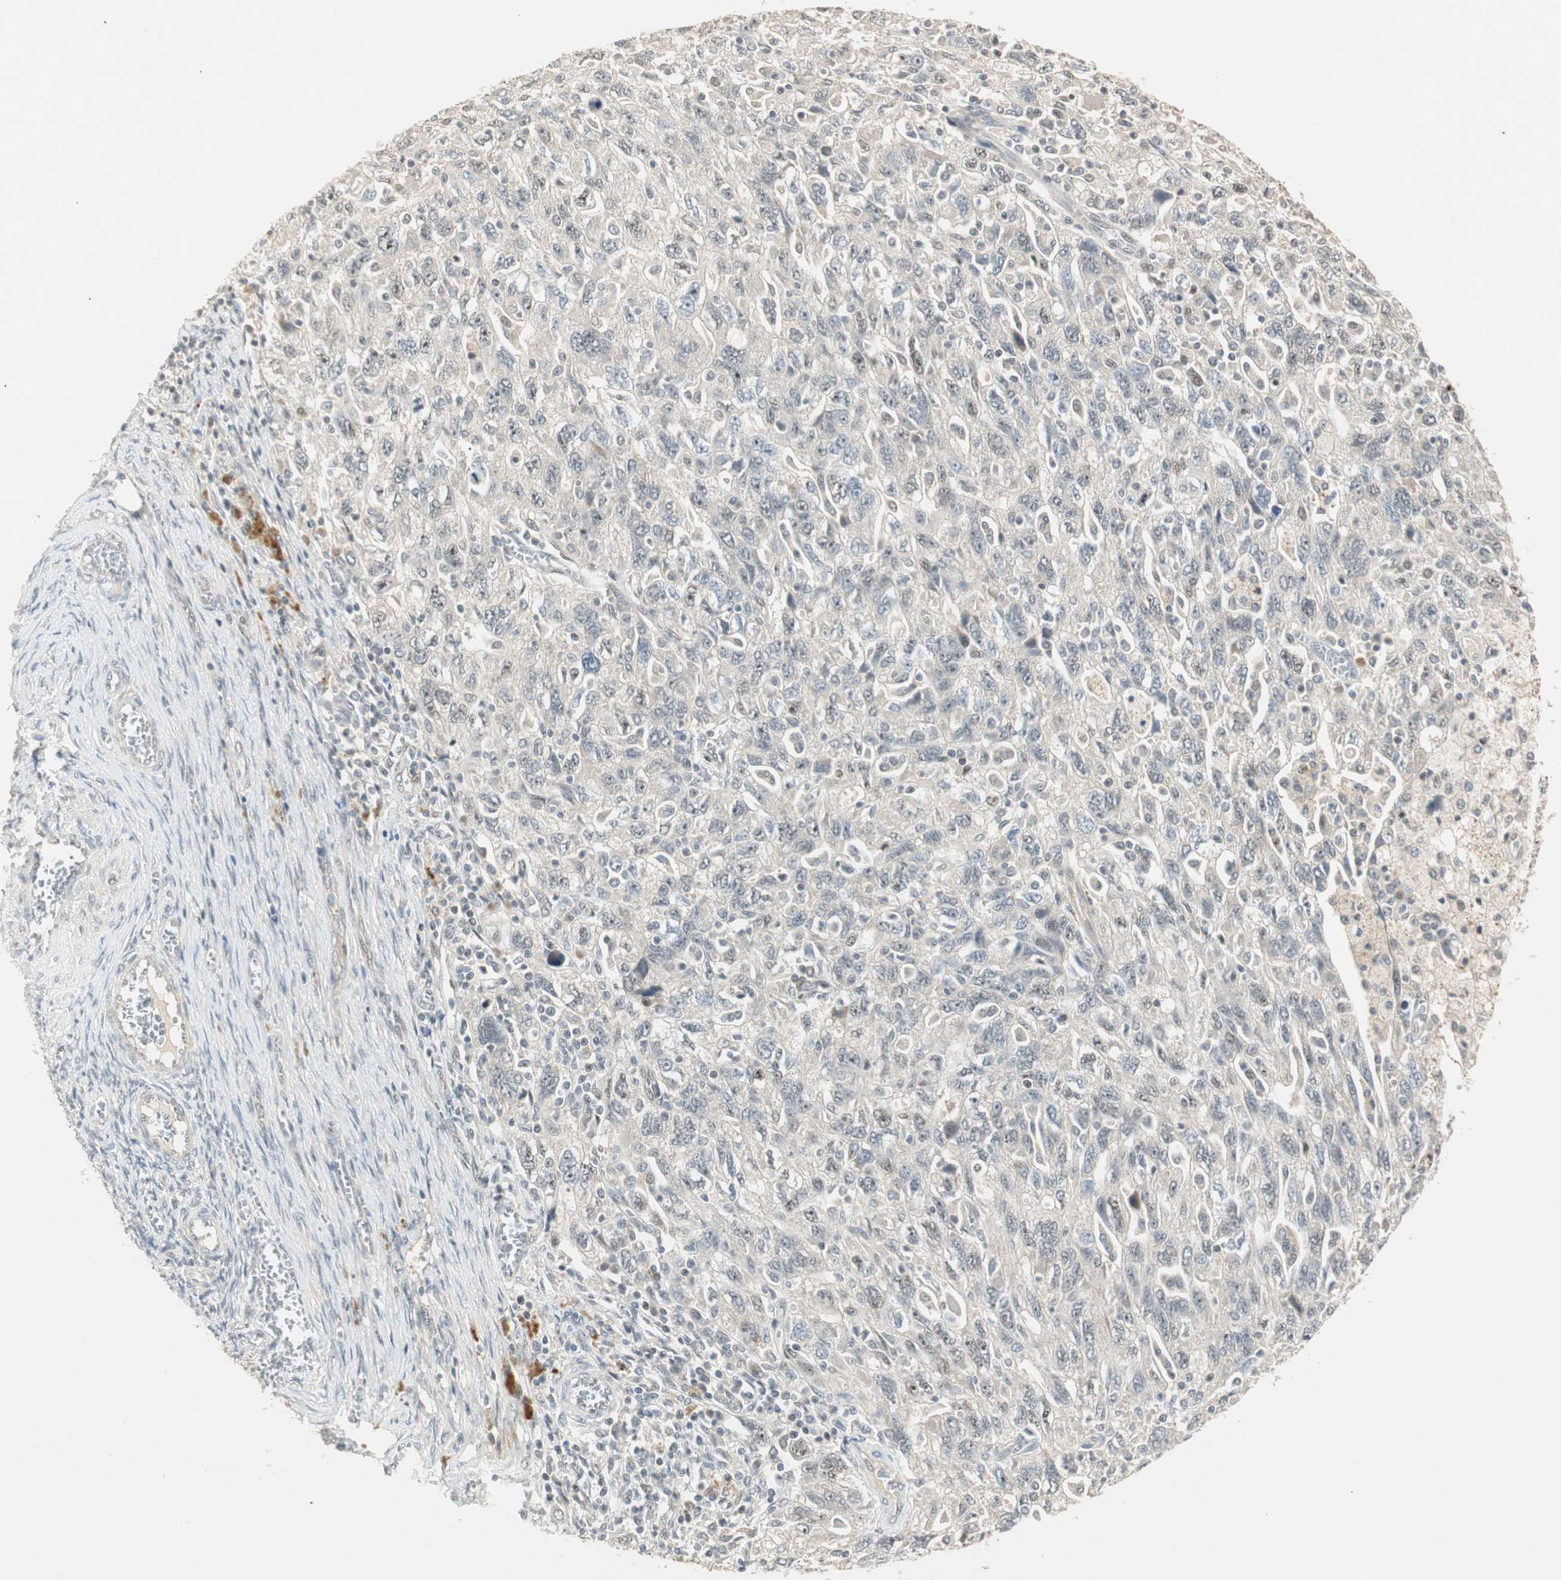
{"staining": {"intensity": "negative", "quantity": "none", "location": "none"}, "tissue": "ovarian cancer", "cell_type": "Tumor cells", "image_type": "cancer", "snomed": [{"axis": "morphology", "description": "Carcinoma, NOS"}, {"axis": "morphology", "description": "Cystadenocarcinoma, serous, NOS"}, {"axis": "topography", "description": "Ovary"}], "caption": "Human carcinoma (ovarian) stained for a protein using IHC exhibits no expression in tumor cells.", "gene": "ACSL5", "patient": {"sex": "female", "age": 69}}